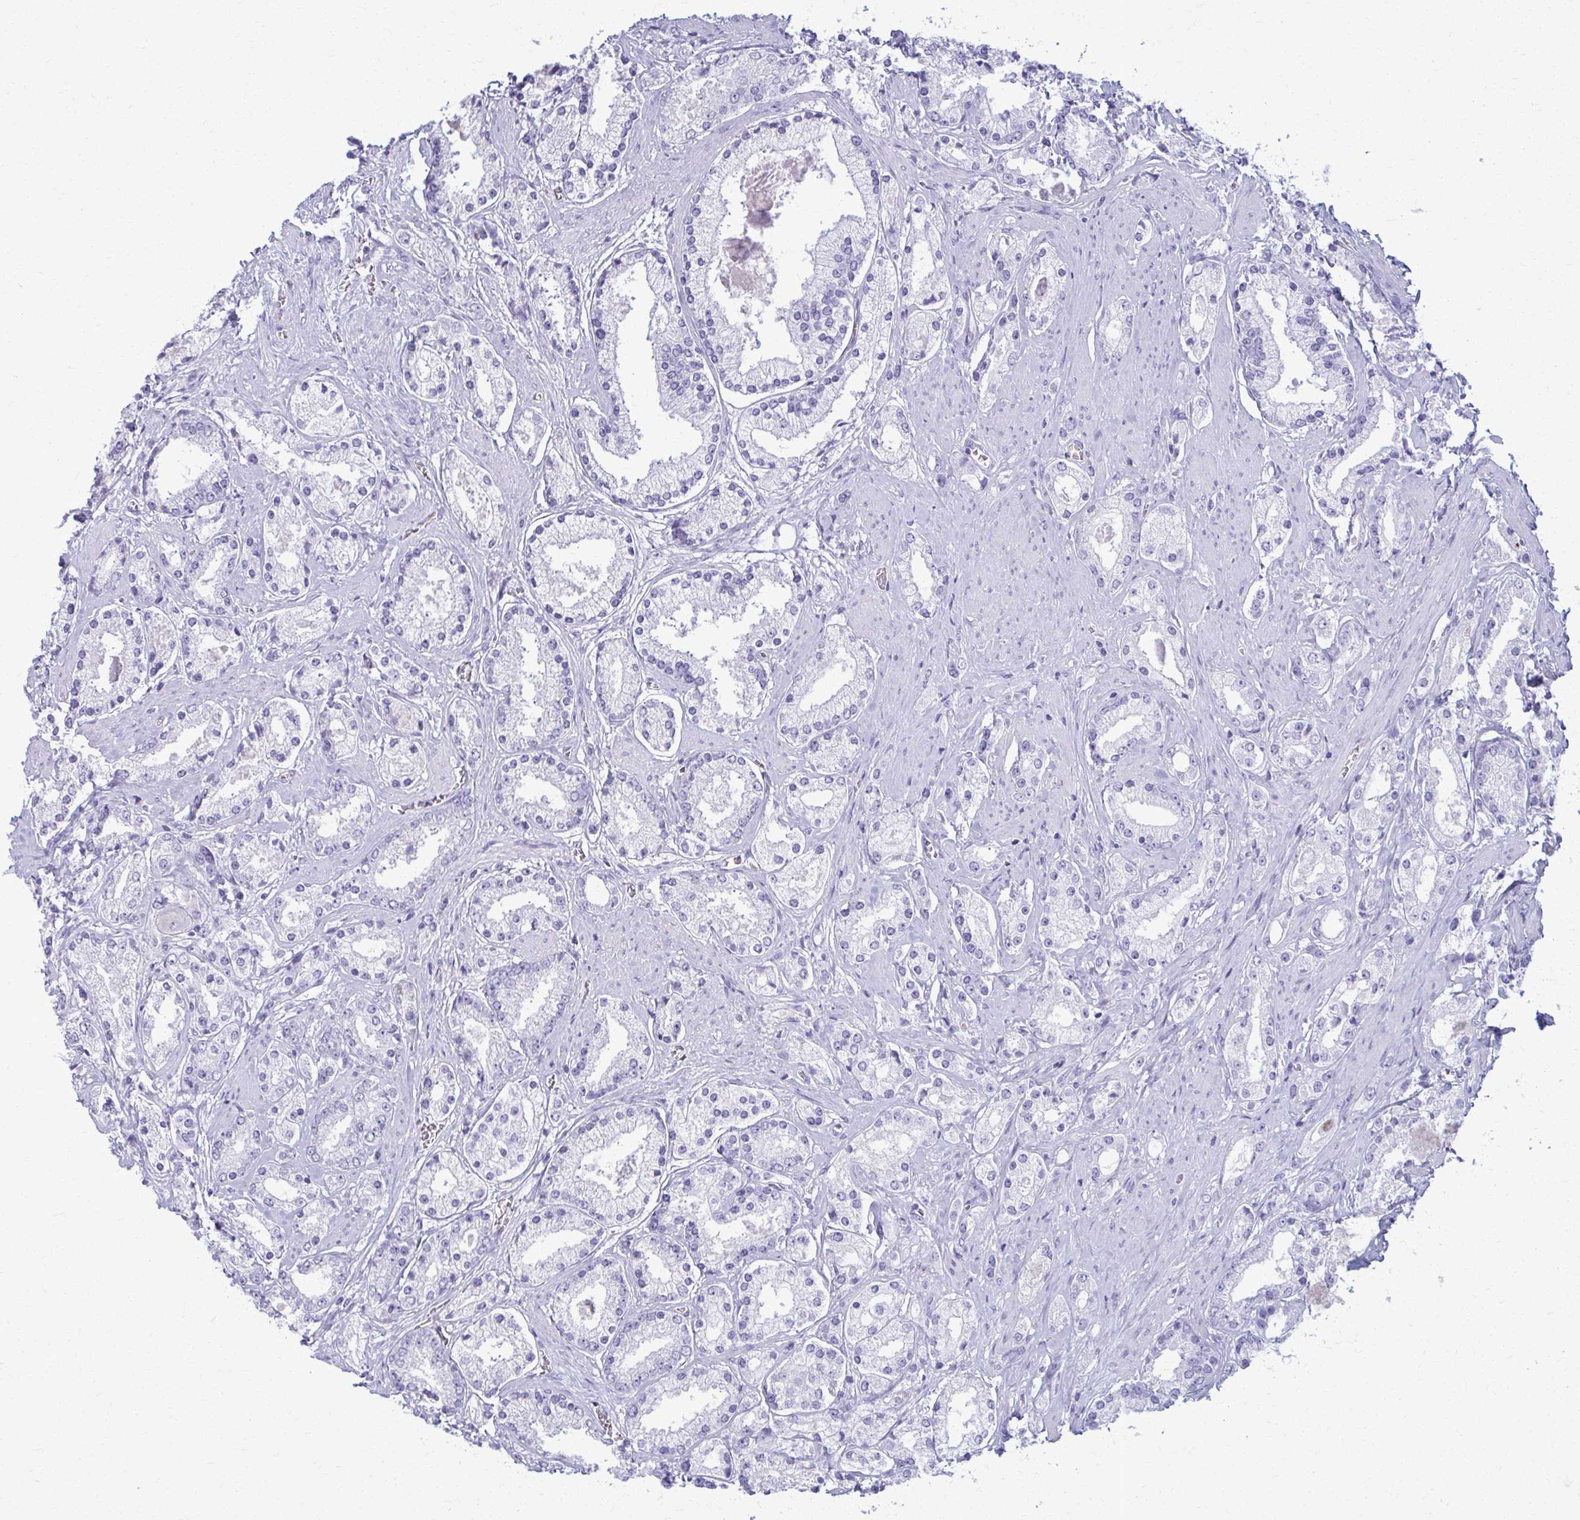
{"staining": {"intensity": "negative", "quantity": "none", "location": "none"}, "tissue": "prostate cancer", "cell_type": "Tumor cells", "image_type": "cancer", "snomed": [{"axis": "morphology", "description": "Adenocarcinoma, High grade"}, {"axis": "topography", "description": "Prostate"}], "caption": "High magnification brightfield microscopy of prostate cancer (high-grade adenocarcinoma) stained with DAB (3,3'-diaminobenzidine) (brown) and counterstained with hematoxylin (blue): tumor cells show no significant staining.", "gene": "ACSM2B", "patient": {"sex": "male", "age": 67}}